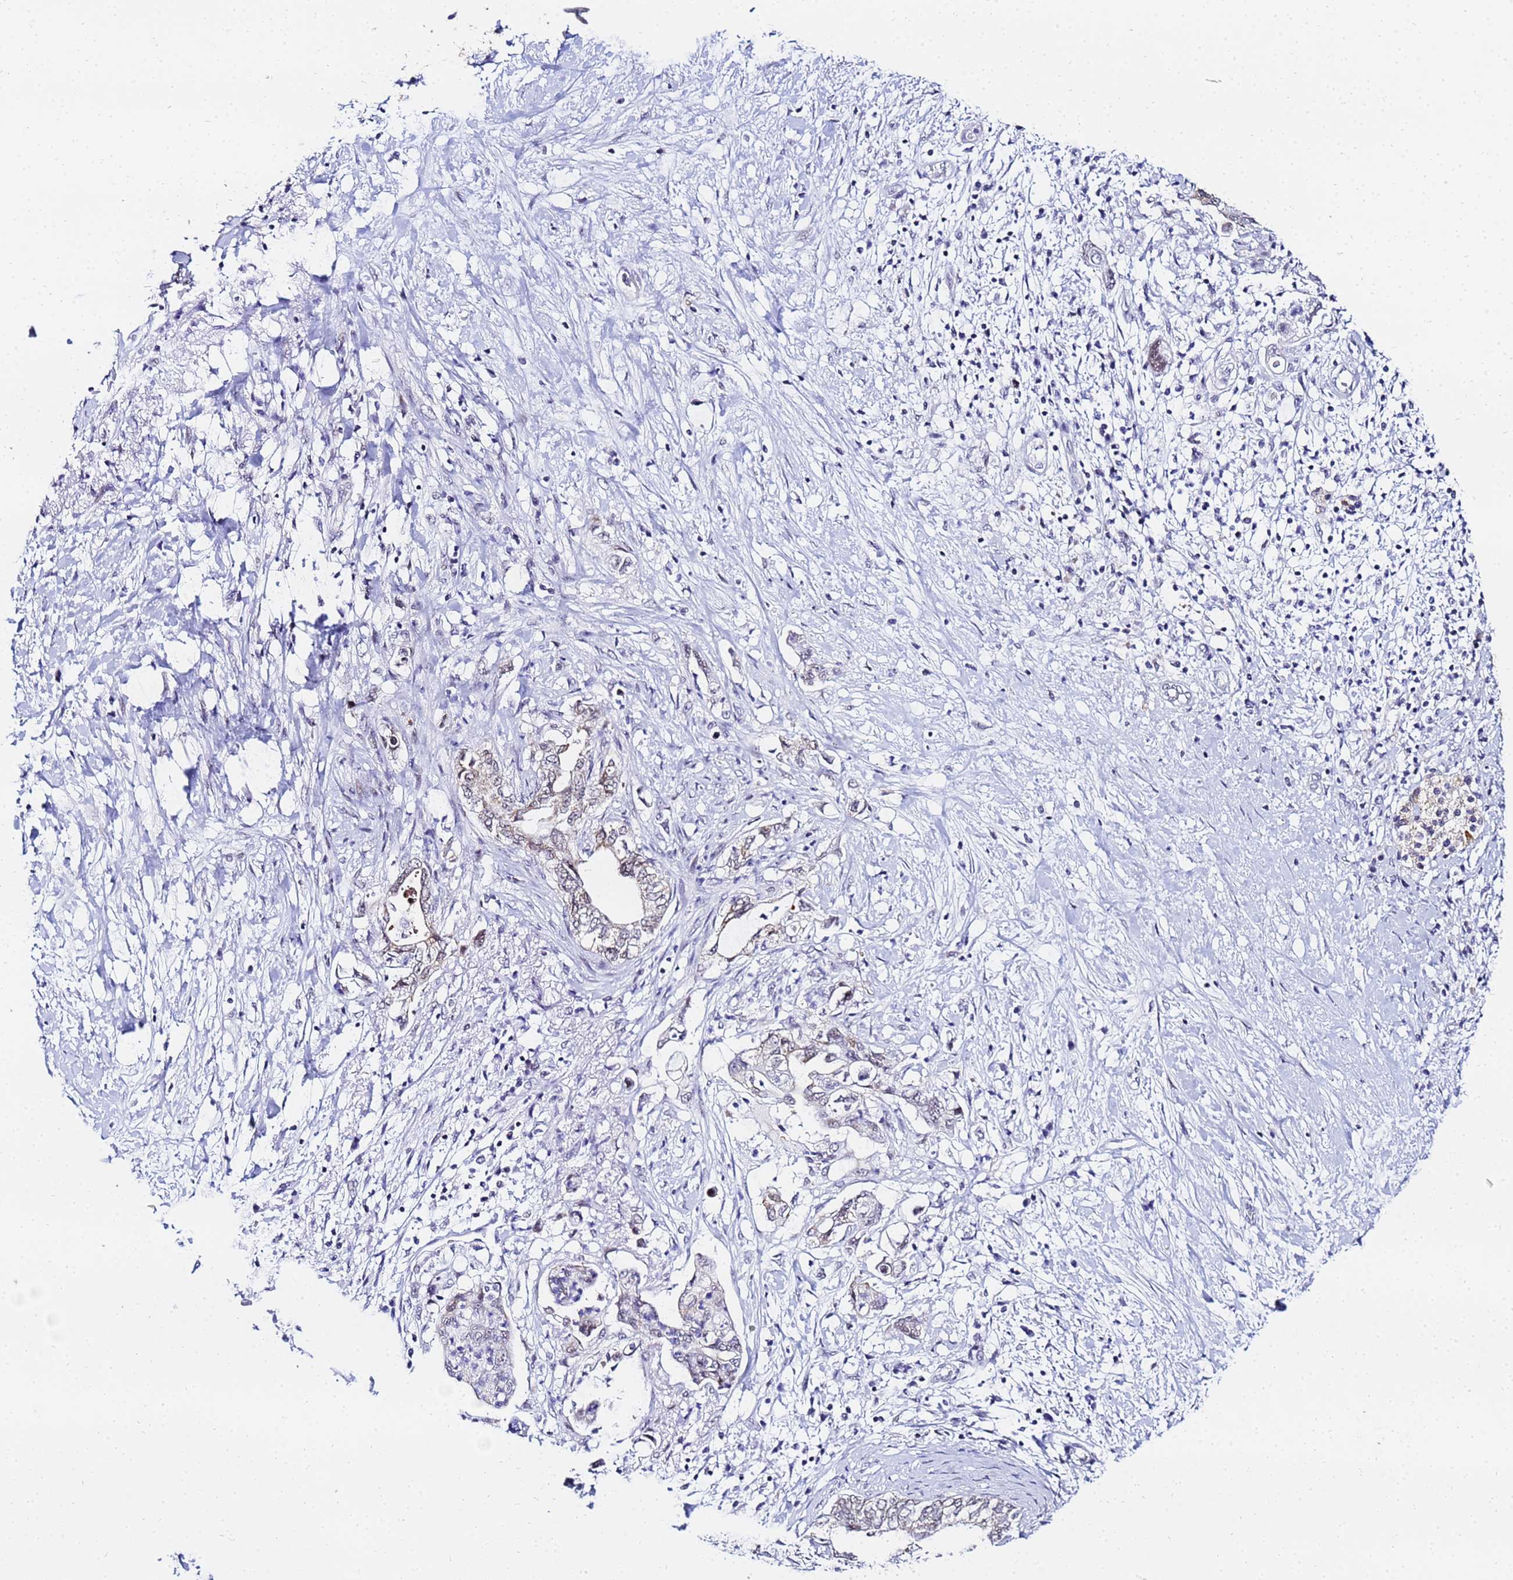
{"staining": {"intensity": "weak", "quantity": "<25%", "location": "cytoplasmic/membranous"}, "tissue": "pancreatic cancer", "cell_type": "Tumor cells", "image_type": "cancer", "snomed": [{"axis": "morphology", "description": "Adenocarcinoma, NOS"}, {"axis": "topography", "description": "Pancreas"}], "caption": "IHC photomicrograph of pancreatic cancer stained for a protein (brown), which reveals no expression in tumor cells.", "gene": "CKMT1A", "patient": {"sex": "female", "age": 73}}